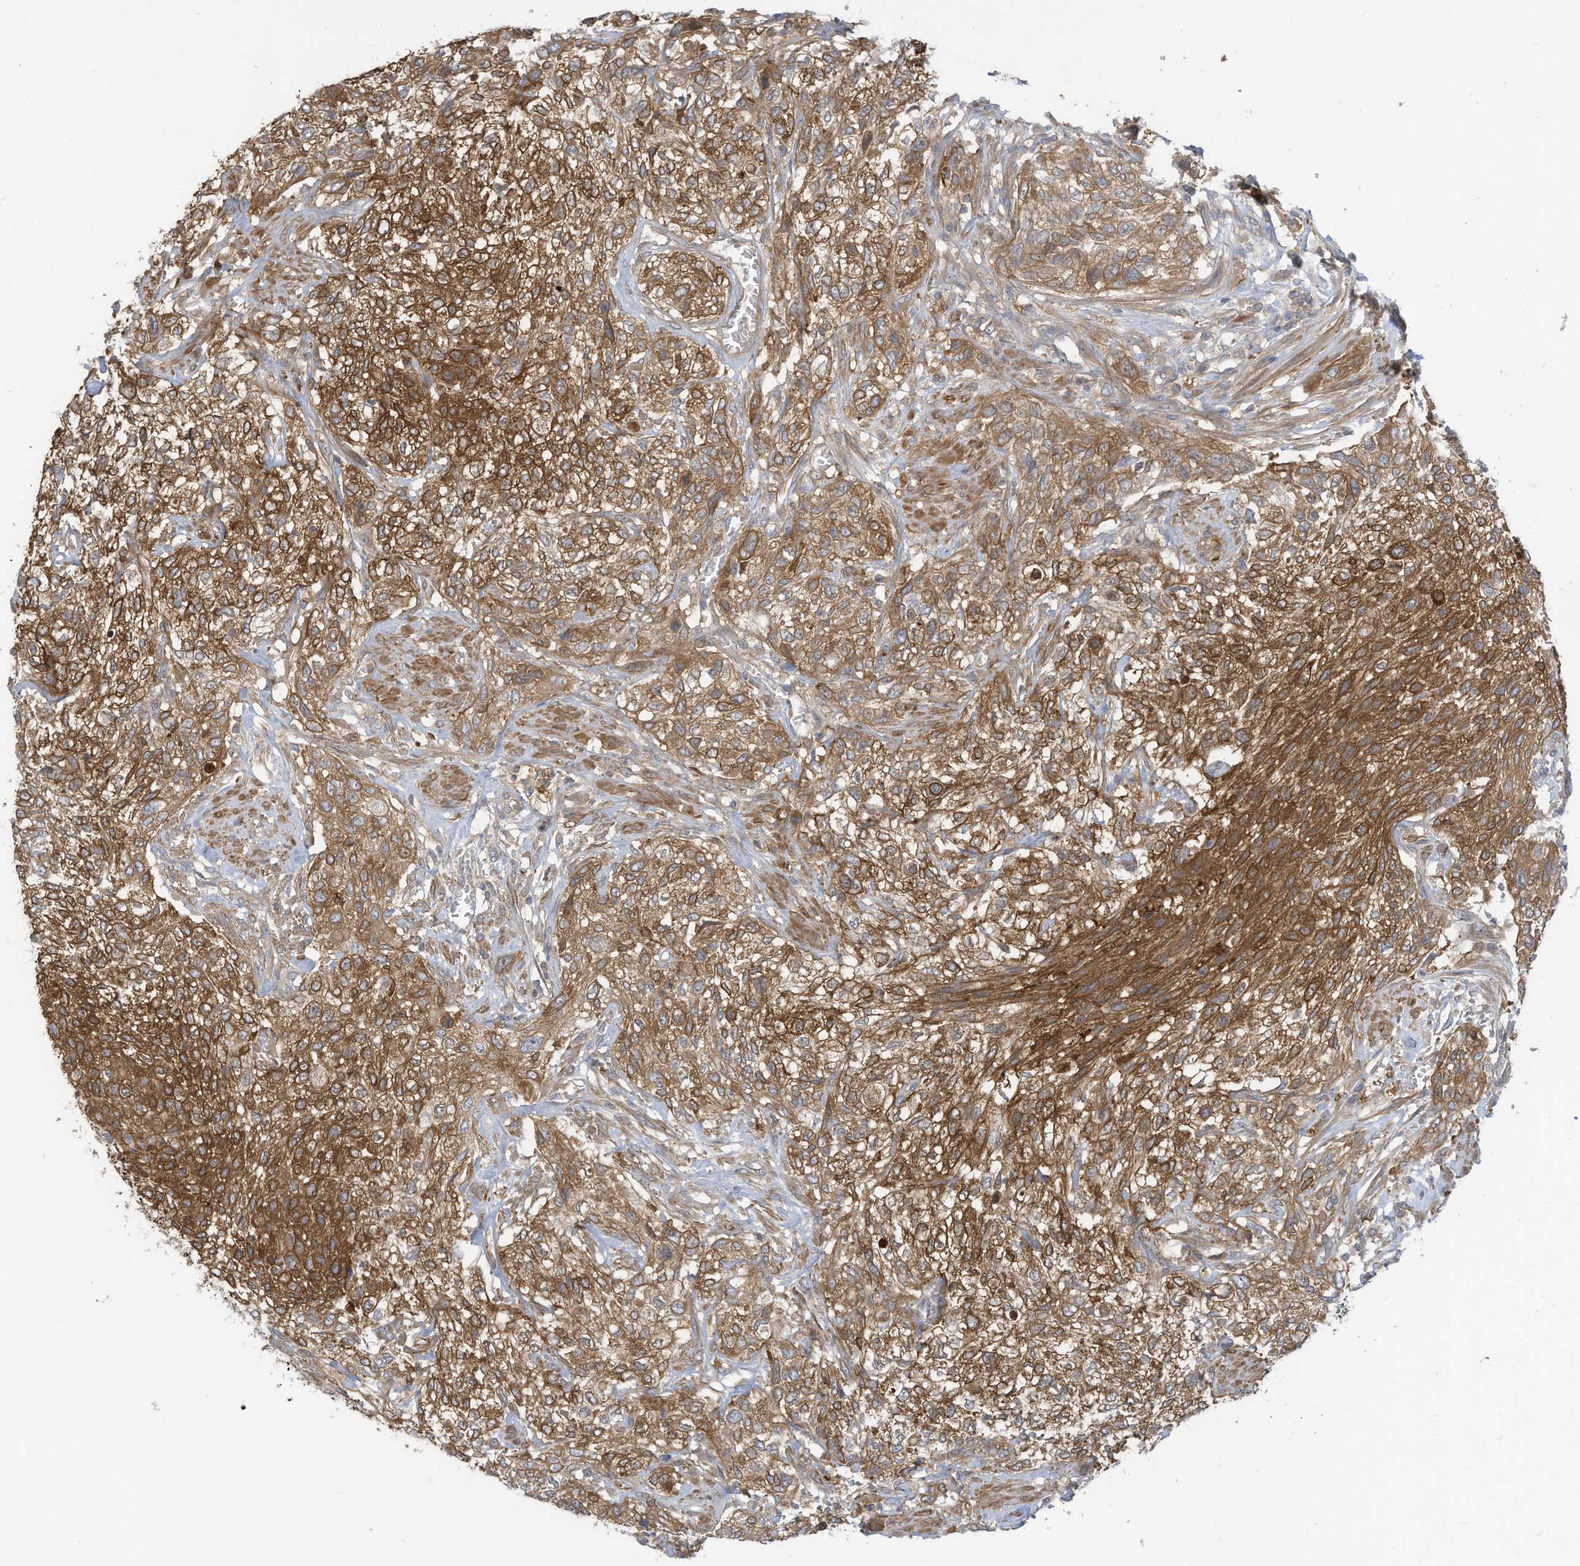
{"staining": {"intensity": "strong", "quantity": ">75%", "location": "cytoplasmic/membranous"}, "tissue": "urothelial cancer", "cell_type": "Tumor cells", "image_type": "cancer", "snomed": [{"axis": "morphology", "description": "Urothelial carcinoma, High grade"}, {"axis": "topography", "description": "Urinary bladder"}], "caption": "Tumor cells display high levels of strong cytoplasmic/membranous positivity in approximately >75% of cells in urothelial carcinoma (high-grade). (IHC, brightfield microscopy, high magnification).", "gene": "ADI1", "patient": {"sex": "male", "age": 35}}